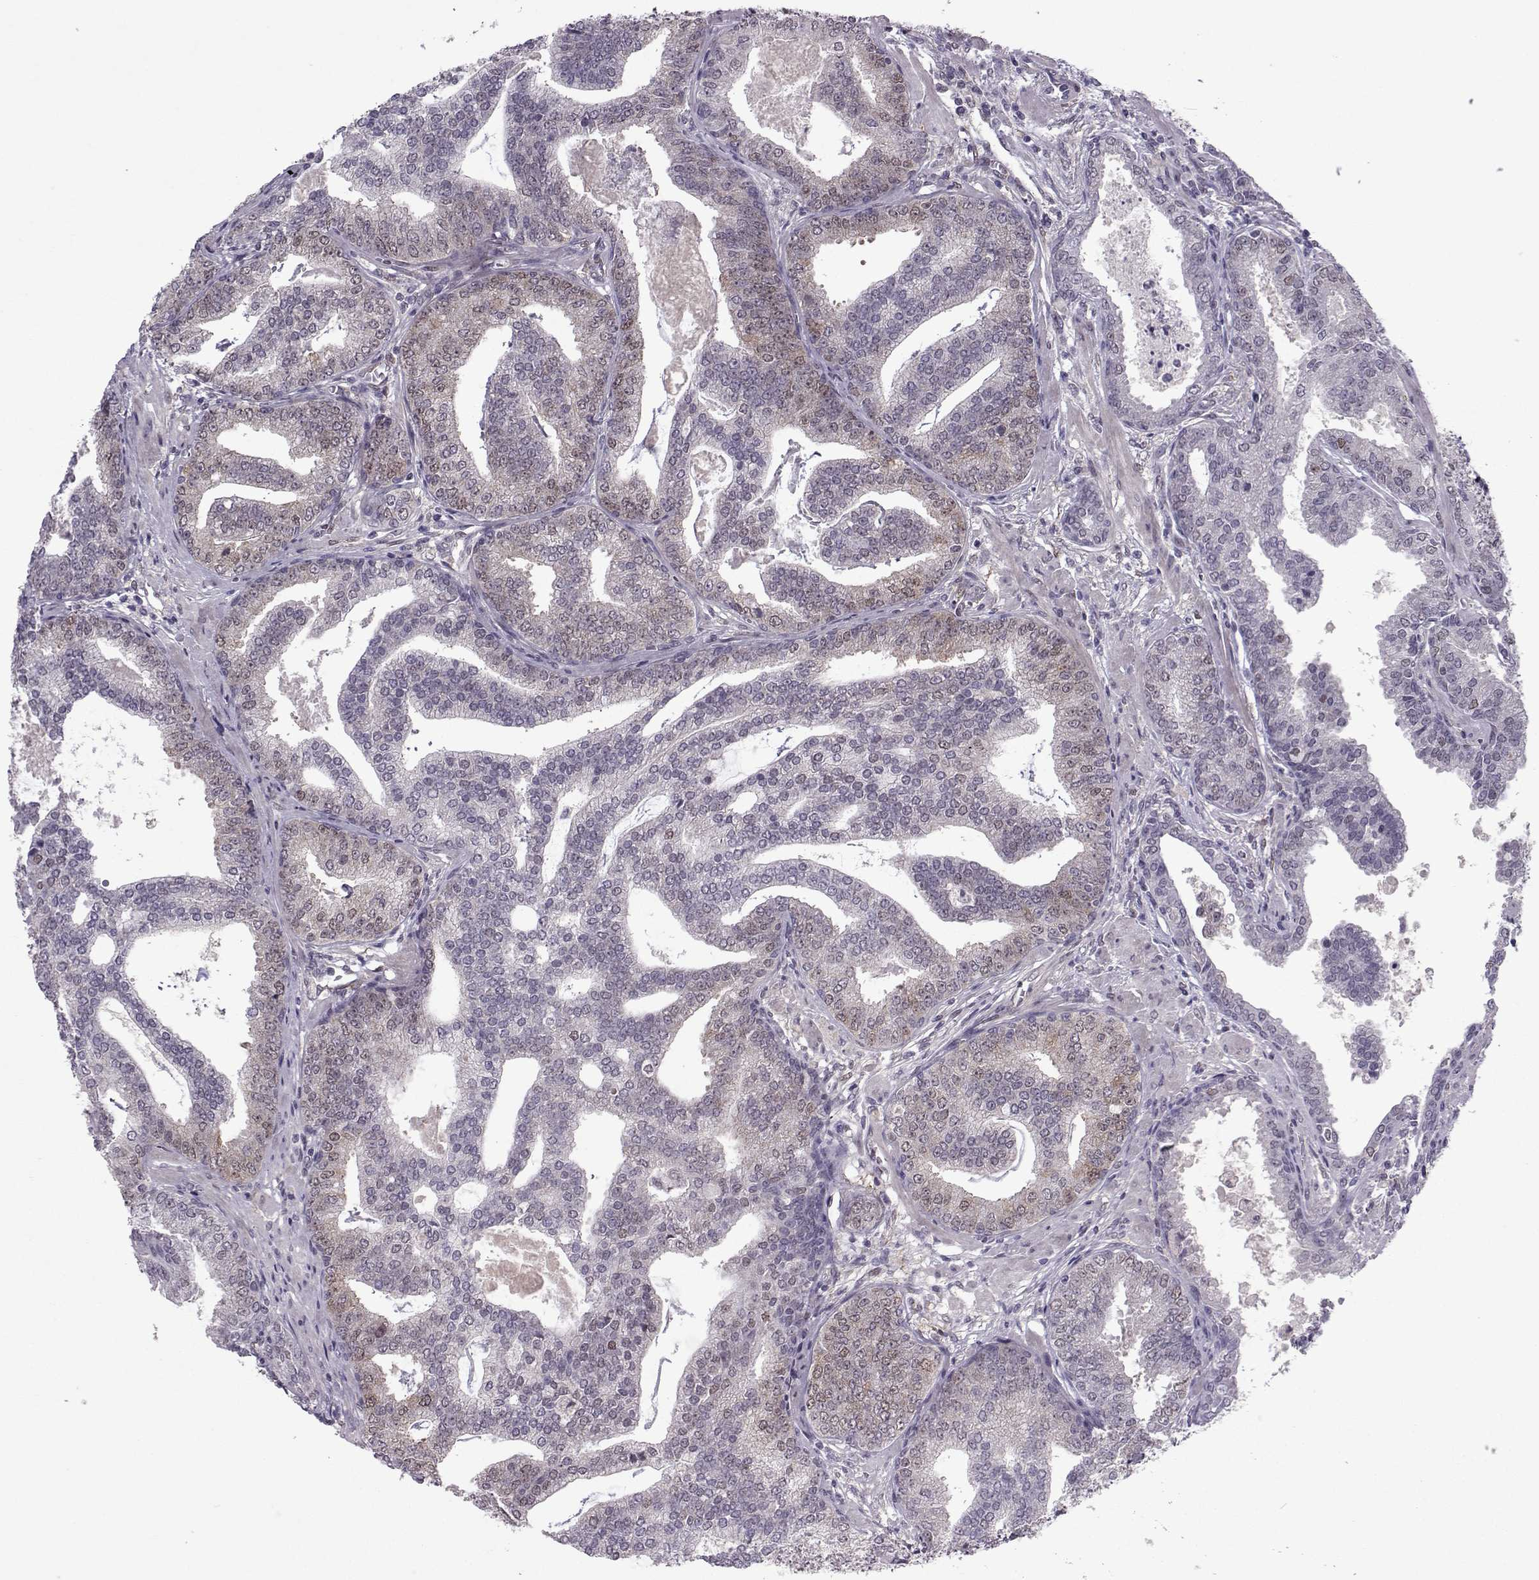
{"staining": {"intensity": "weak", "quantity": "<25%", "location": "cytoplasmic/membranous"}, "tissue": "prostate cancer", "cell_type": "Tumor cells", "image_type": "cancer", "snomed": [{"axis": "morphology", "description": "Adenocarcinoma, NOS"}, {"axis": "topography", "description": "Prostate"}], "caption": "An image of human prostate cancer is negative for staining in tumor cells.", "gene": "CDK4", "patient": {"sex": "male", "age": 64}}